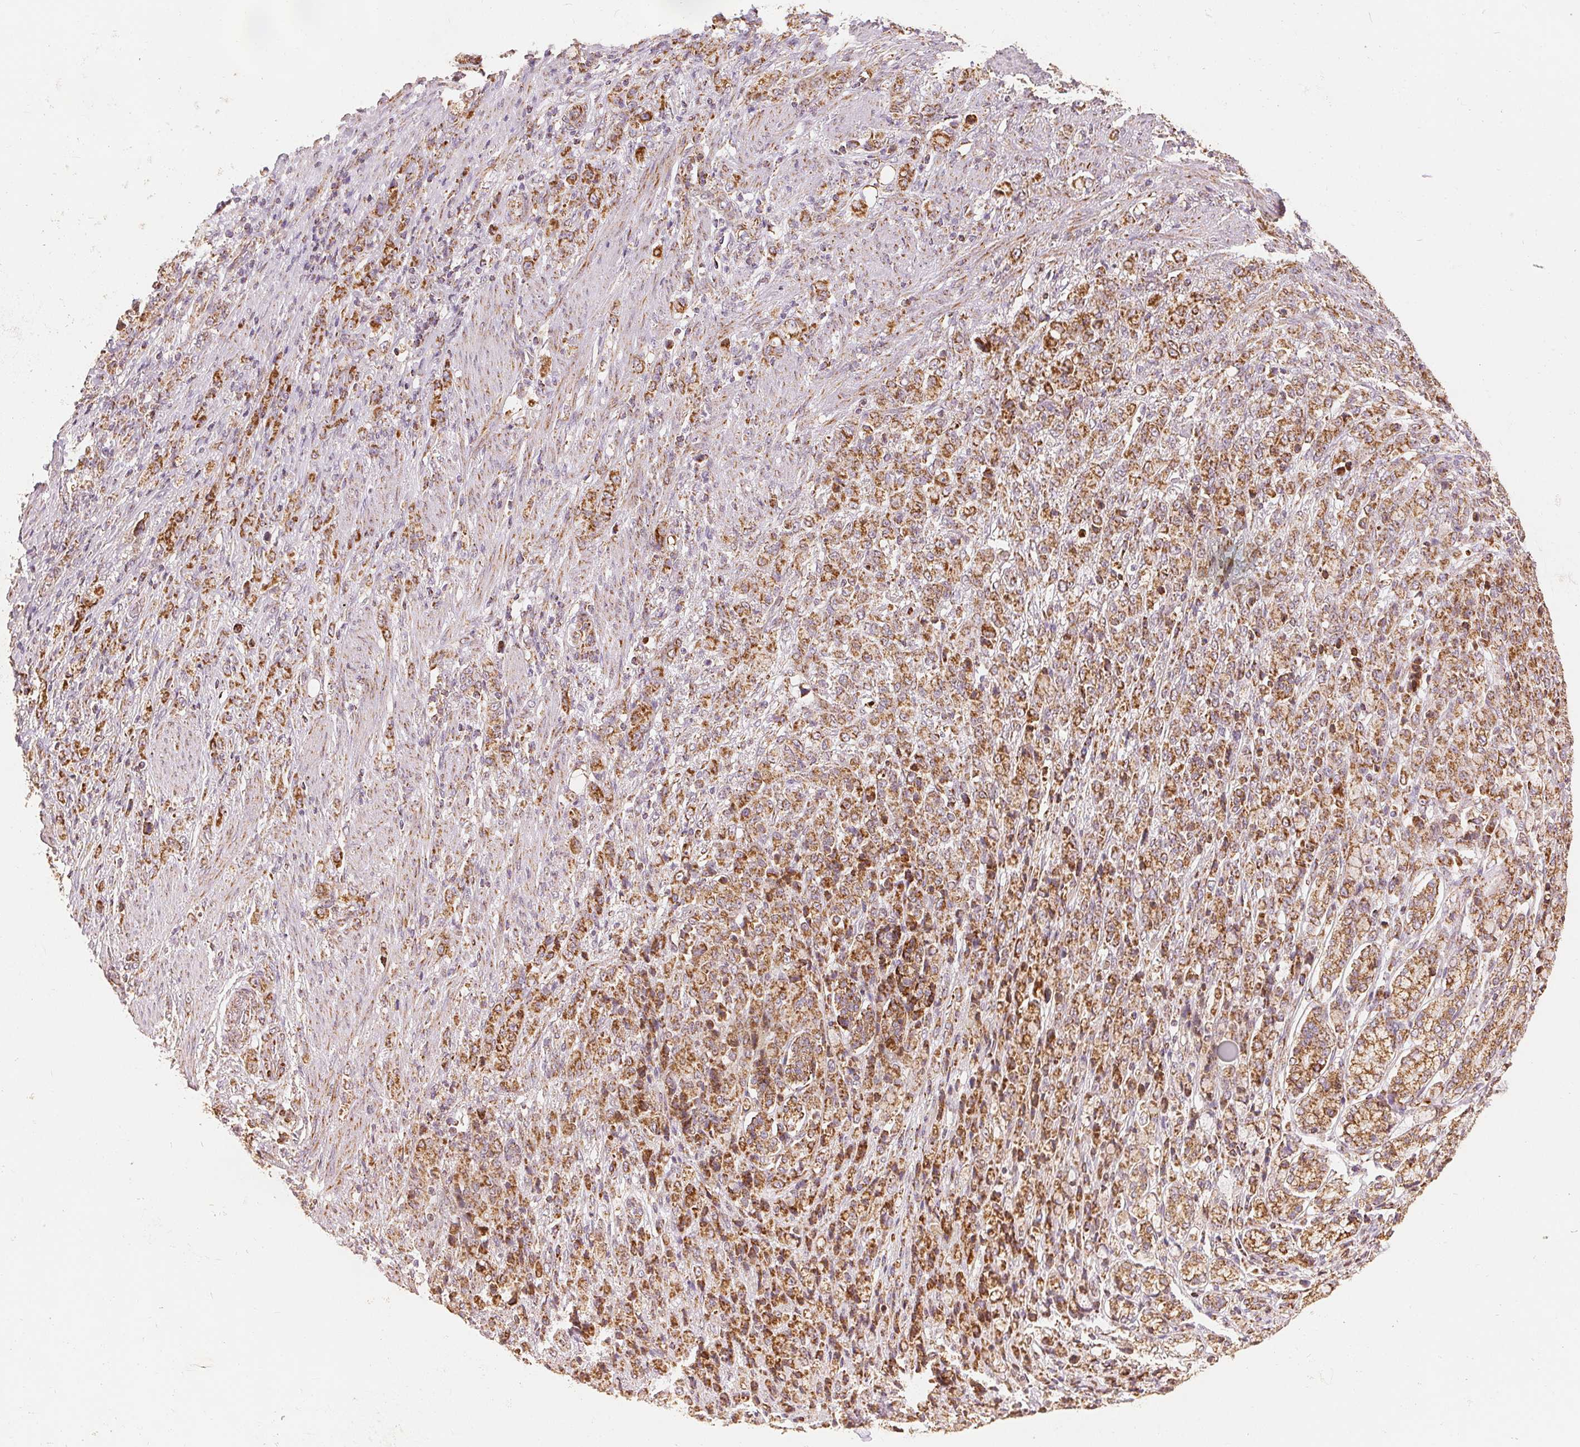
{"staining": {"intensity": "moderate", "quantity": ">75%", "location": "cytoplasmic/membranous"}, "tissue": "stomach cancer", "cell_type": "Tumor cells", "image_type": "cancer", "snomed": [{"axis": "morphology", "description": "Adenocarcinoma, NOS"}, {"axis": "topography", "description": "Stomach"}], "caption": "This is a photomicrograph of IHC staining of stomach adenocarcinoma, which shows moderate positivity in the cytoplasmic/membranous of tumor cells.", "gene": "SDHB", "patient": {"sex": "female", "age": 79}}